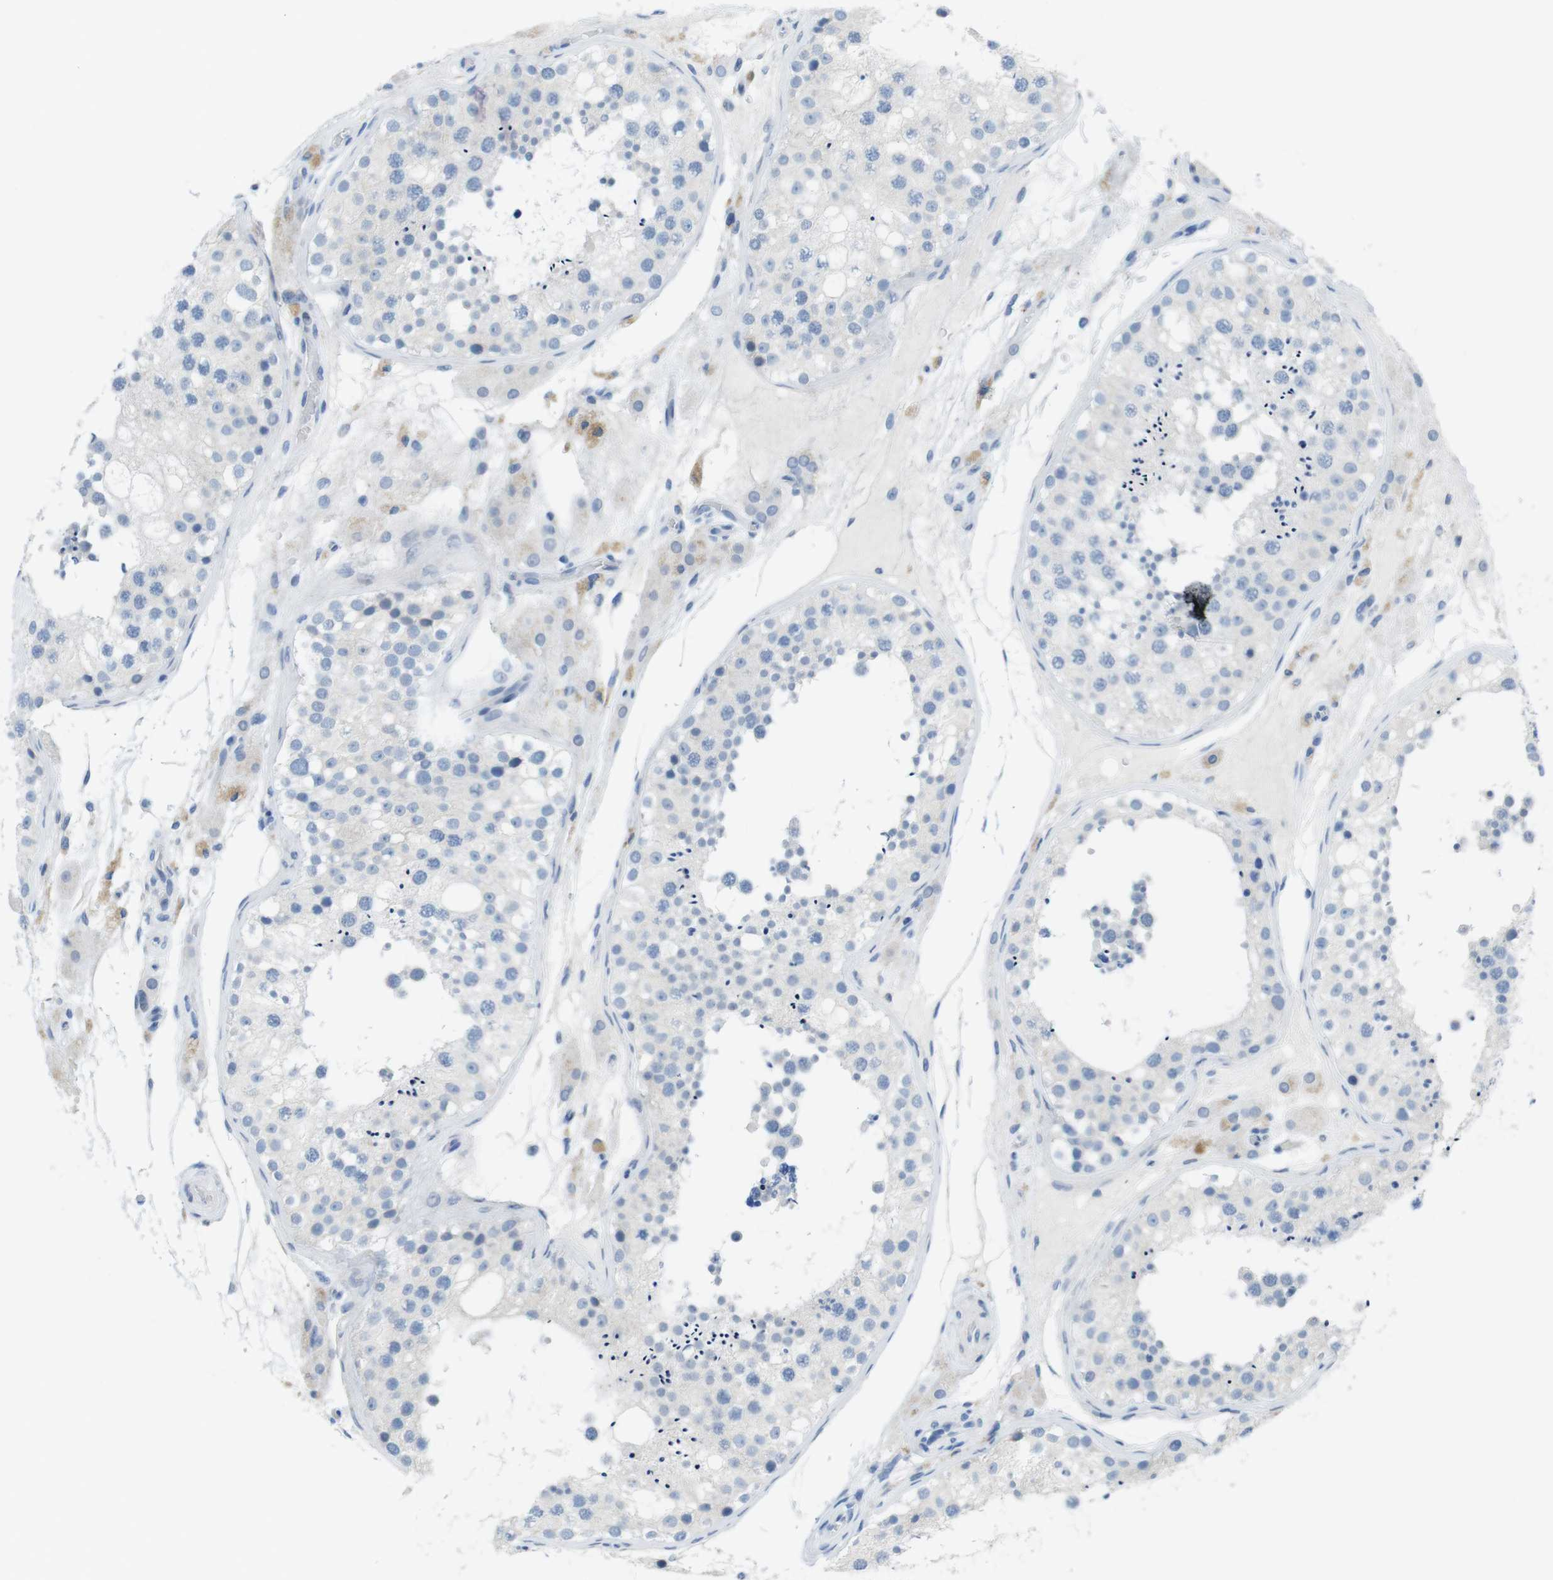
{"staining": {"intensity": "weak", "quantity": "<25%", "location": "cytoplasmic/membranous"}, "tissue": "testis", "cell_type": "Cells in seminiferous ducts", "image_type": "normal", "snomed": [{"axis": "morphology", "description": "Normal tissue, NOS"}, {"axis": "topography", "description": "Testis"}], "caption": "DAB (3,3'-diaminobenzidine) immunohistochemical staining of unremarkable testis exhibits no significant staining in cells in seminiferous ducts. Brightfield microscopy of immunohistochemistry stained with DAB (brown) and hematoxylin (blue), captured at high magnification.", "gene": "CD5", "patient": {"sex": "male", "age": 26}}